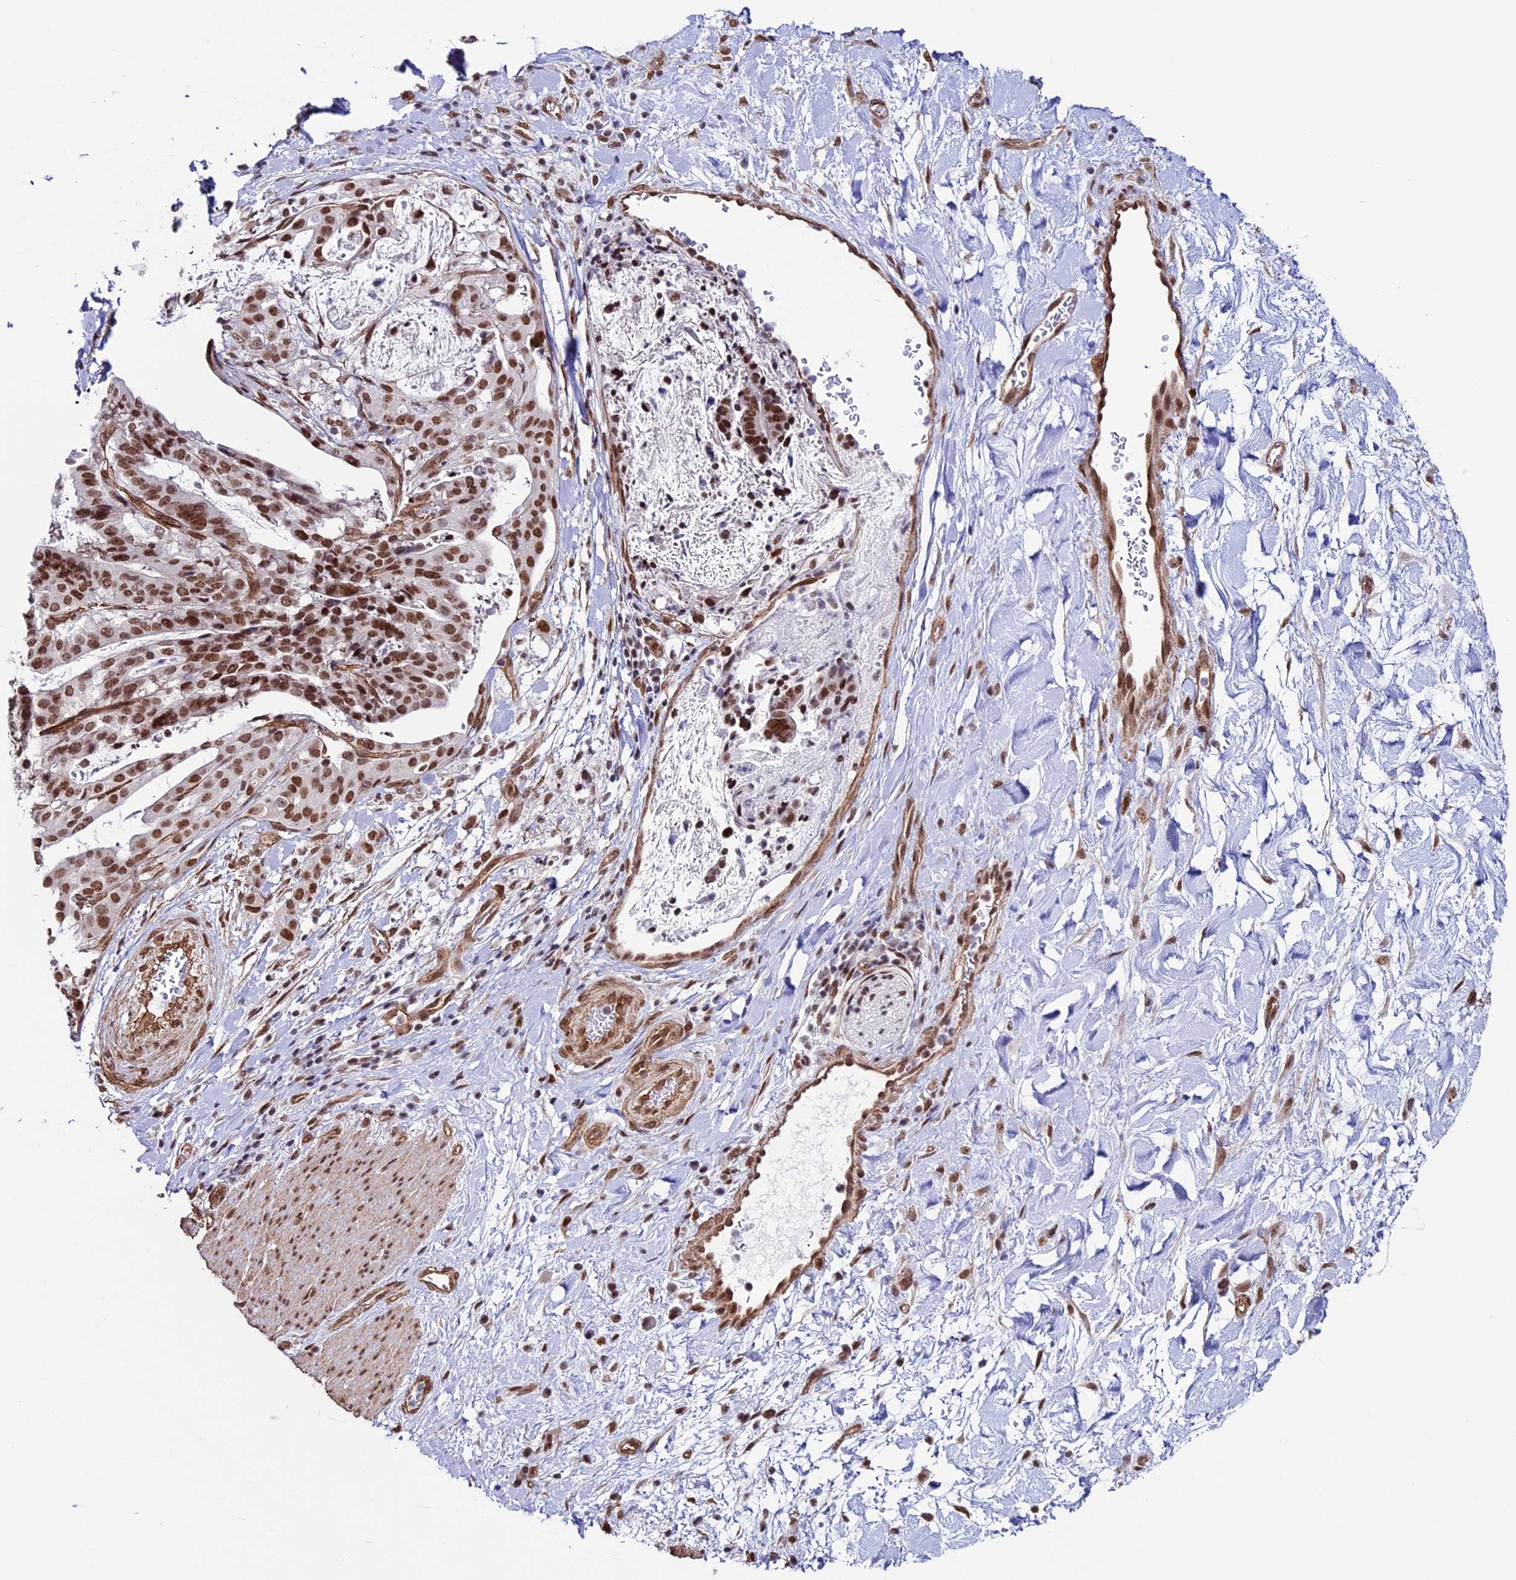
{"staining": {"intensity": "moderate", "quantity": ">75%", "location": "nuclear"}, "tissue": "stomach cancer", "cell_type": "Tumor cells", "image_type": "cancer", "snomed": [{"axis": "morphology", "description": "Adenocarcinoma, NOS"}, {"axis": "topography", "description": "Stomach"}], "caption": "The immunohistochemical stain labels moderate nuclear positivity in tumor cells of stomach adenocarcinoma tissue.", "gene": "MPHOSPH8", "patient": {"sex": "male", "age": 48}}